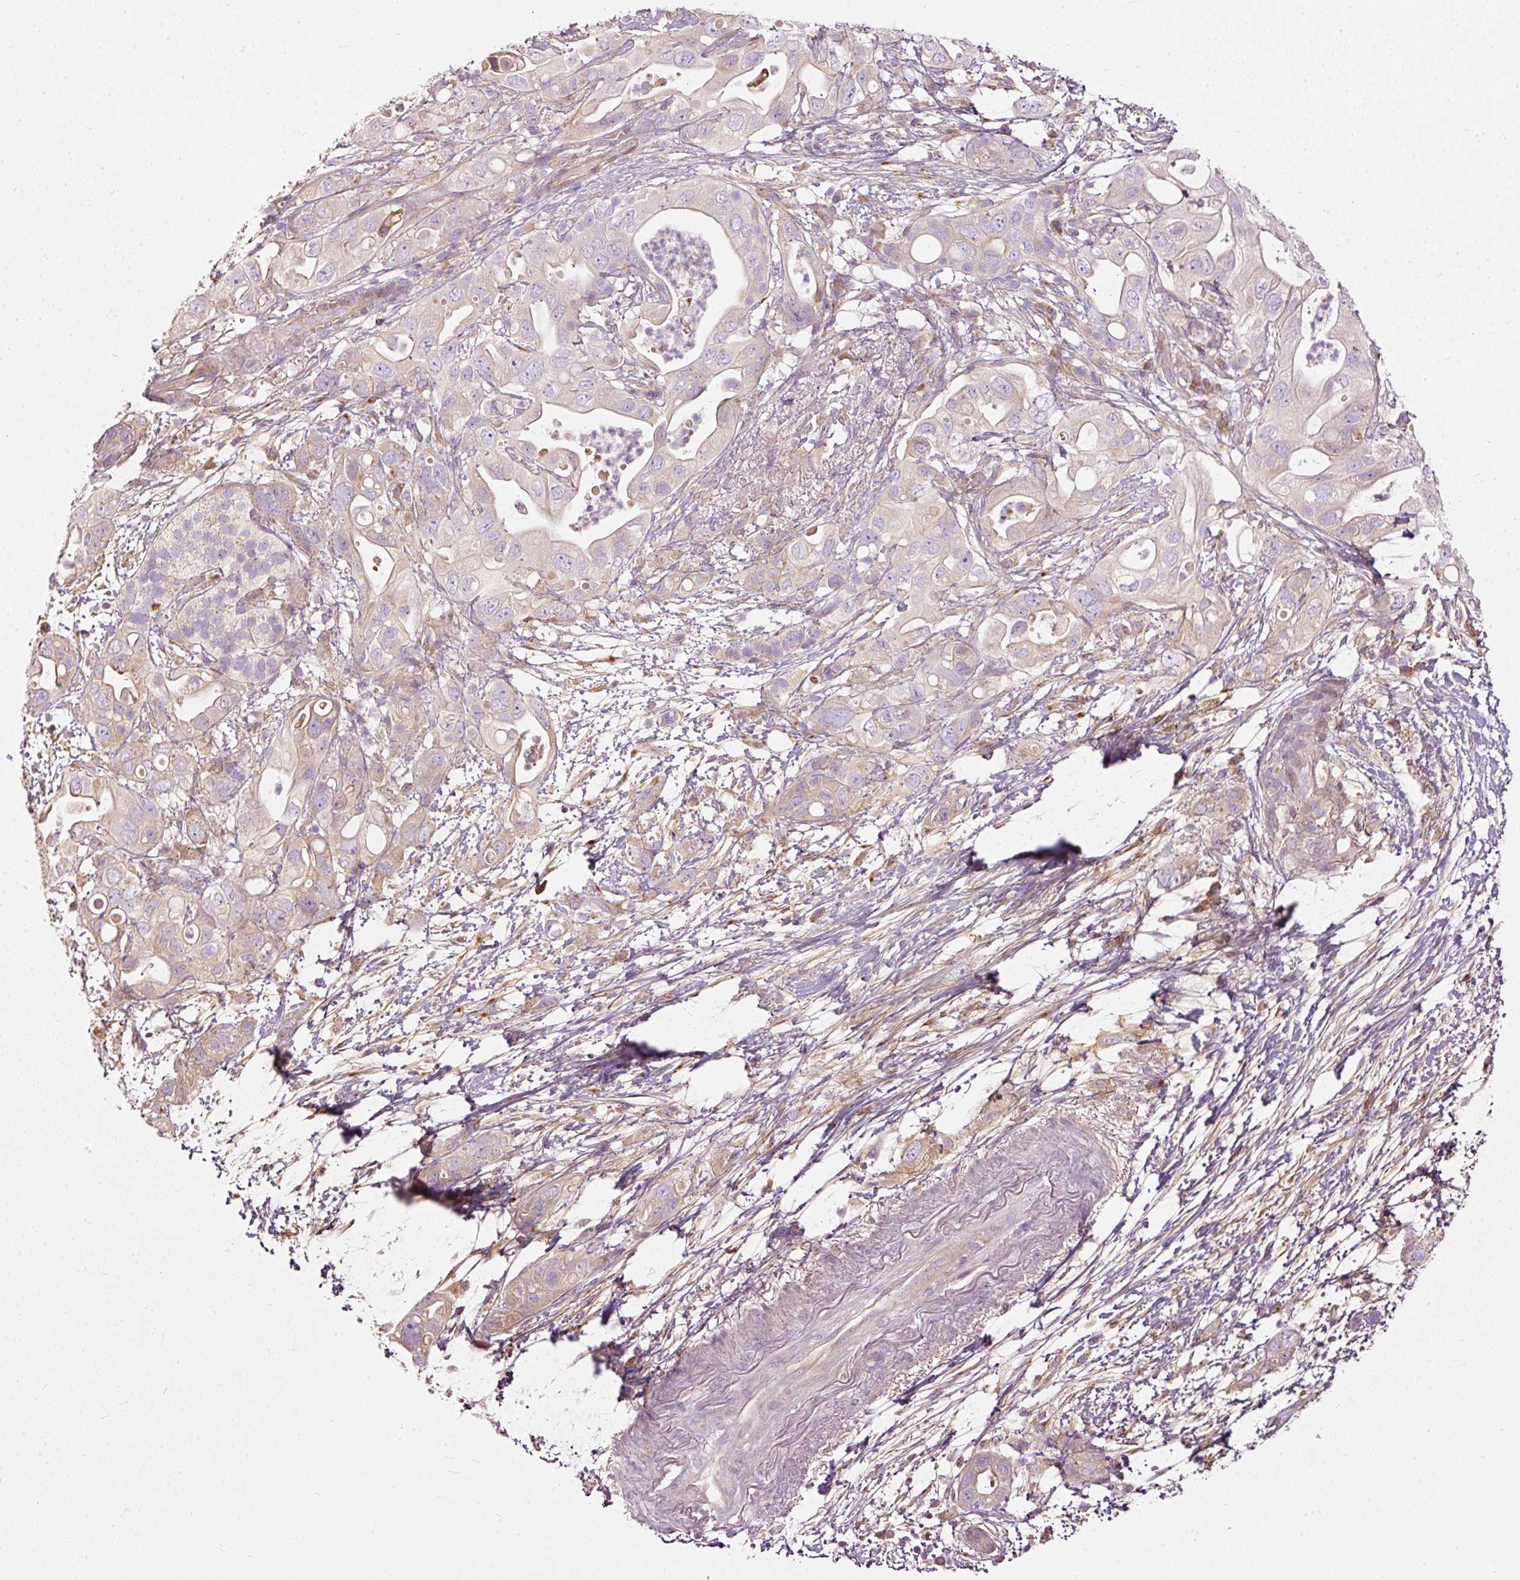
{"staining": {"intensity": "weak", "quantity": "<25%", "location": "cytoplasmic/membranous"}, "tissue": "pancreatic cancer", "cell_type": "Tumor cells", "image_type": "cancer", "snomed": [{"axis": "morphology", "description": "Adenocarcinoma, NOS"}, {"axis": "topography", "description": "Pancreas"}], "caption": "This histopathology image is of pancreatic cancer (adenocarcinoma) stained with IHC to label a protein in brown with the nuclei are counter-stained blue. There is no positivity in tumor cells.", "gene": "PAQR9", "patient": {"sex": "female", "age": 72}}